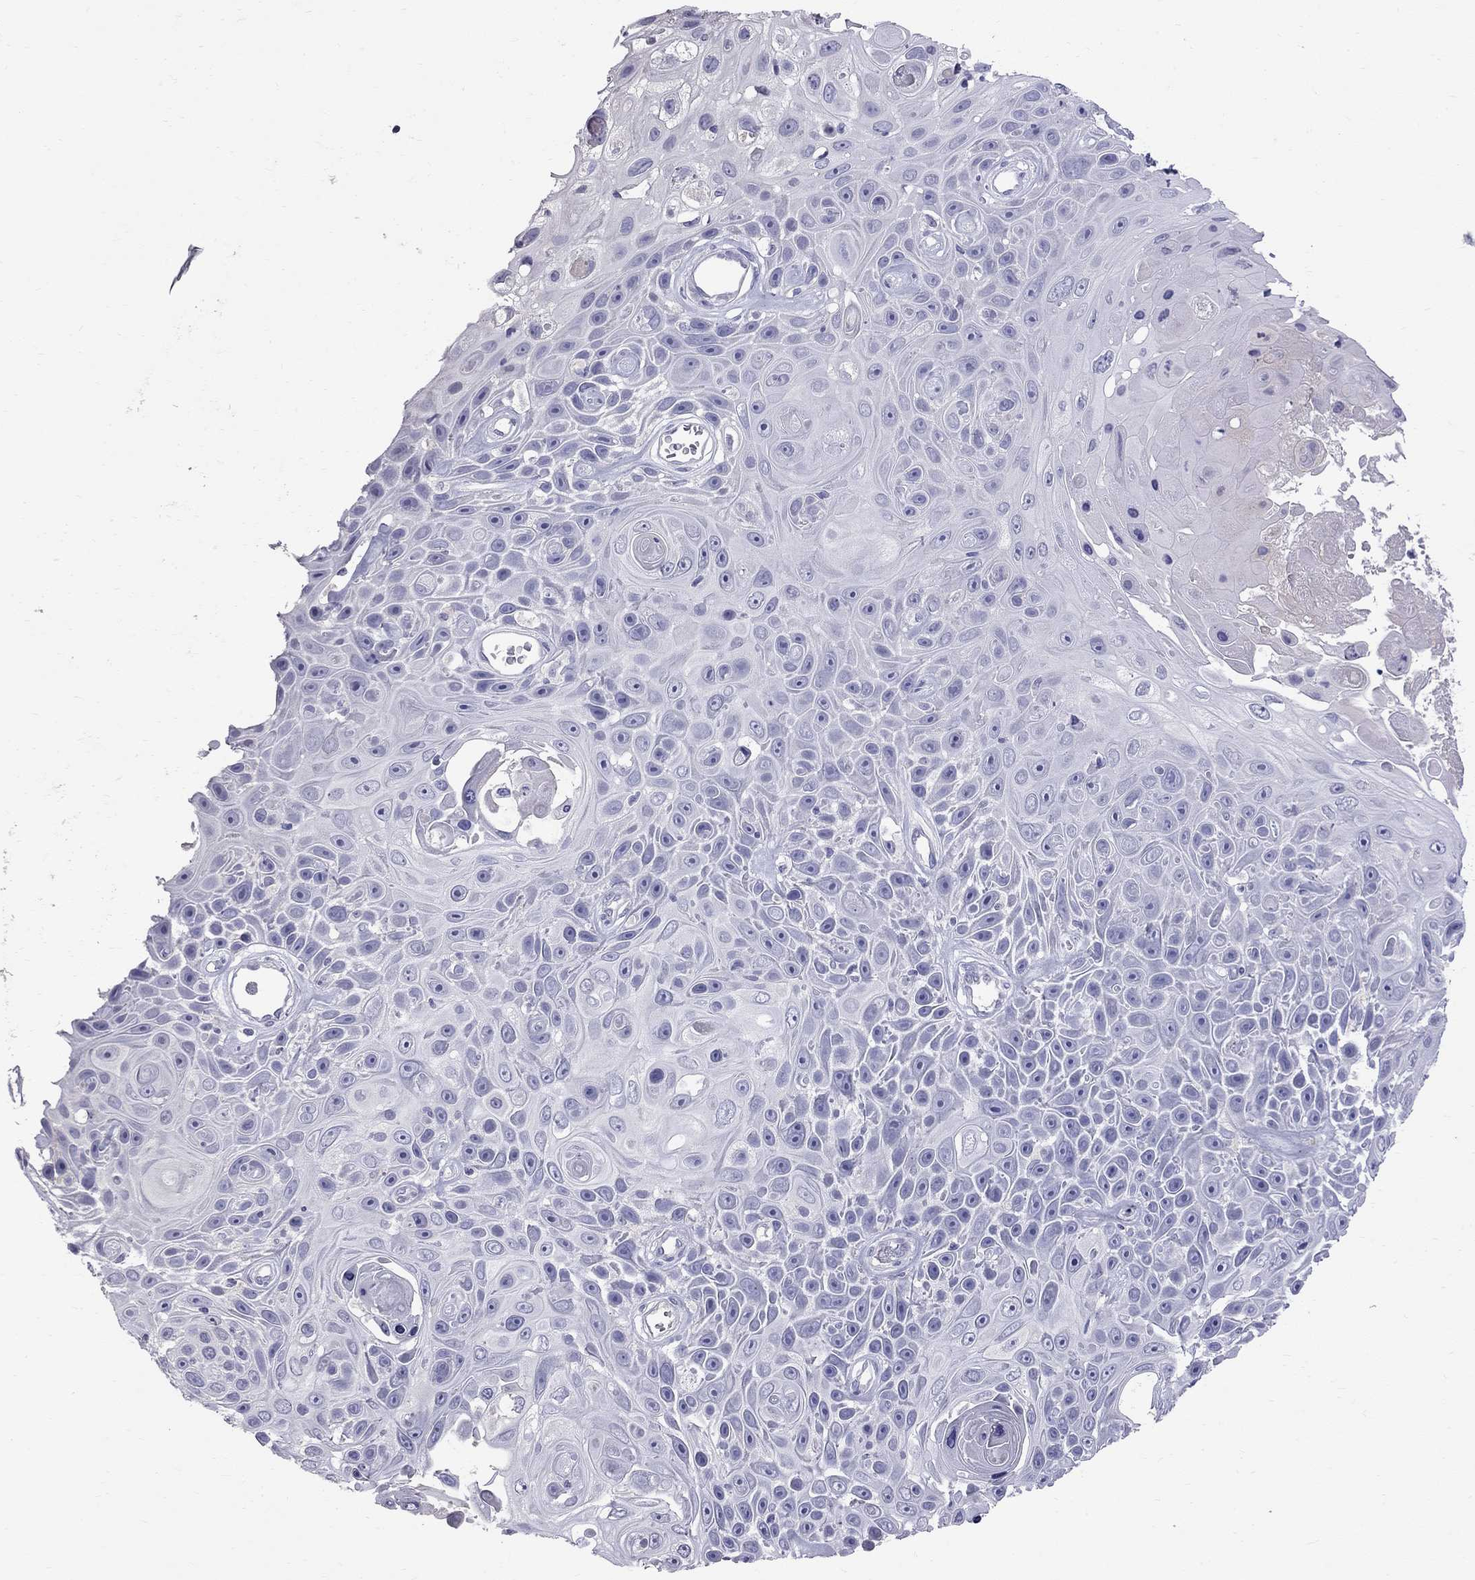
{"staining": {"intensity": "negative", "quantity": "none", "location": "none"}, "tissue": "skin cancer", "cell_type": "Tumor cells", "image_type": "cancer", "snomed": [{"axis": "morphology", "description": "Squamous cell carcinoma, NOS"}, {"axis": "topography", "description": "Skin"}], "caption": "A high-resolution histopathology image shows immunohistochemistry (IHC) staining of skin squamous cell carcinoma, which demonstrates no significant positivity in tumor cells.", "gene": "CFAP91", "patient": {"sex": "male", "age": 82}}